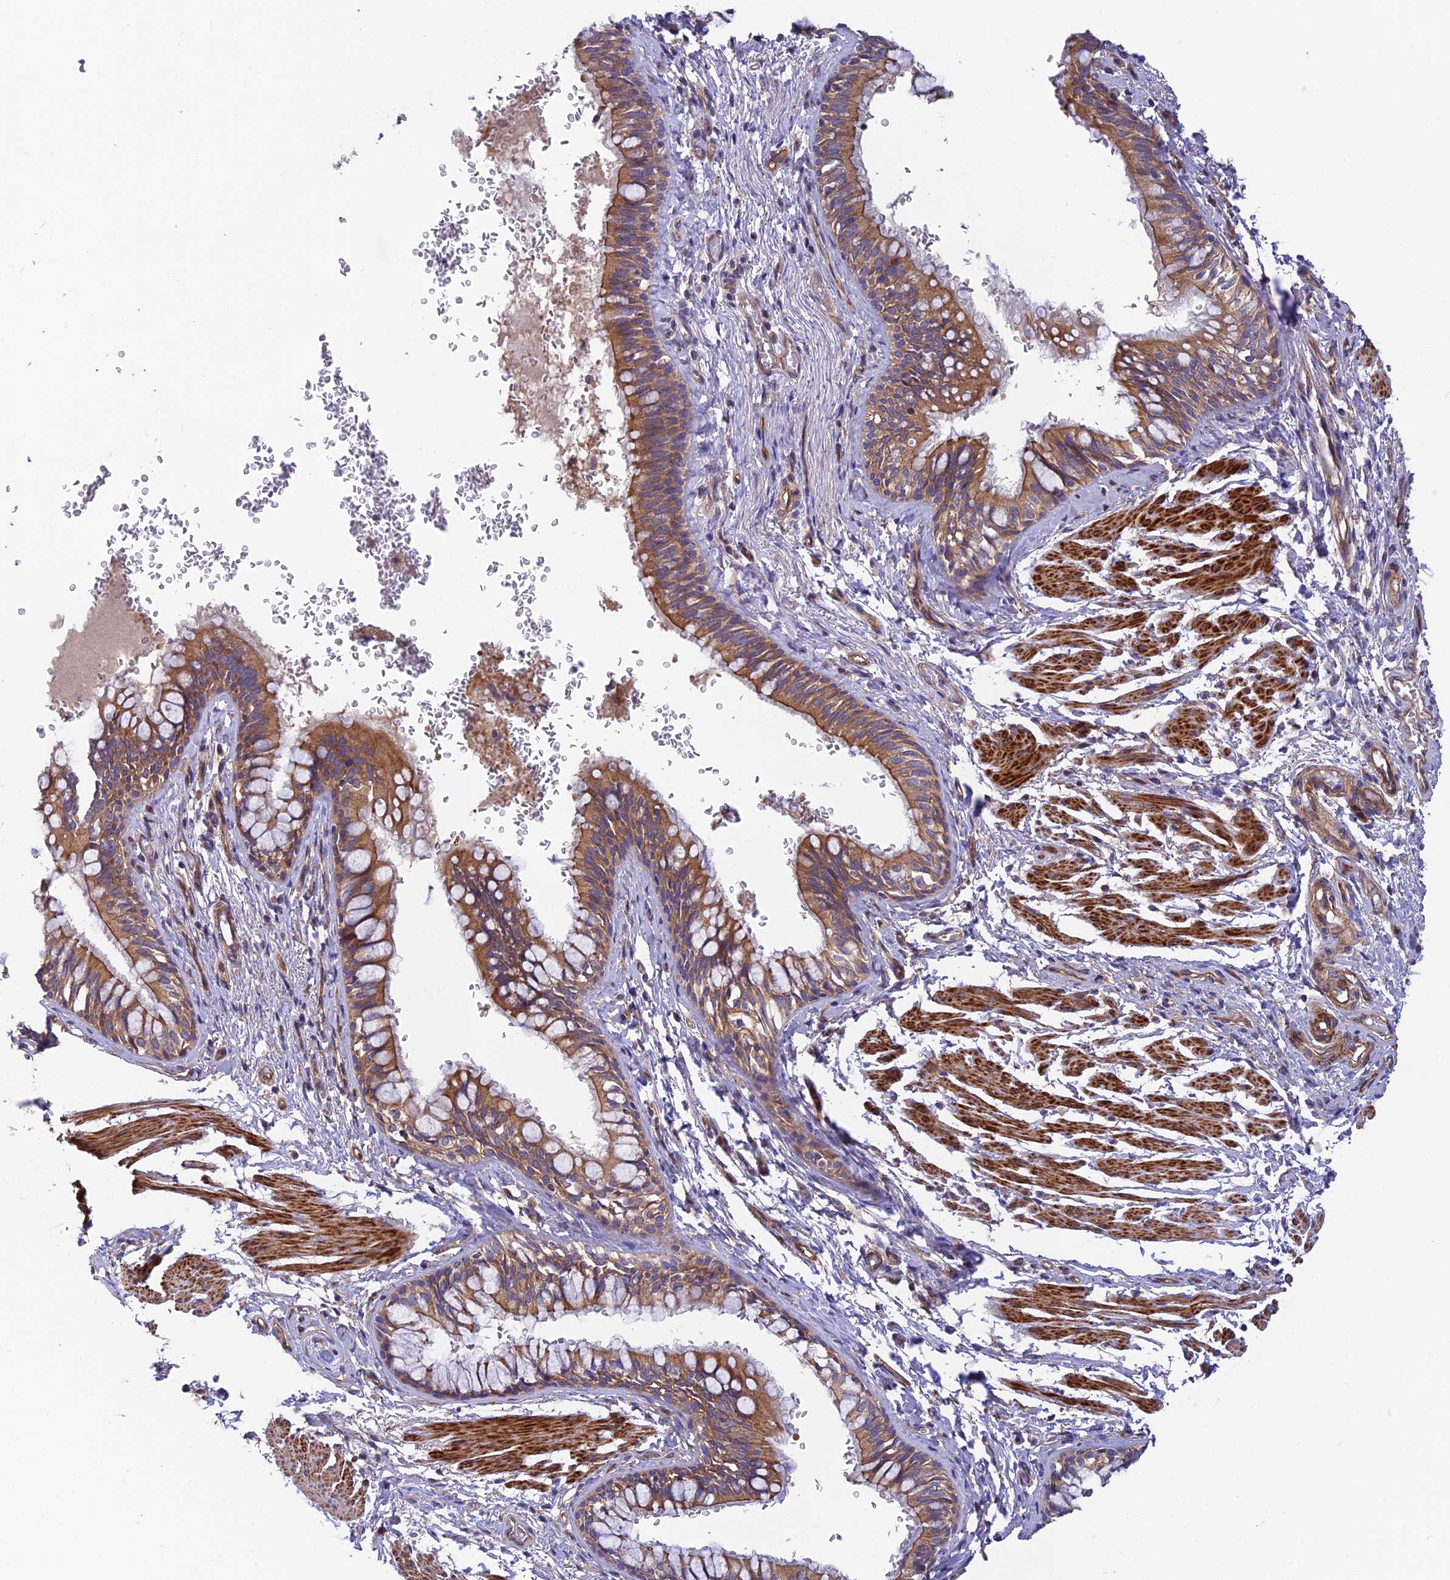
{"staining": {"intensity": "moderate", "quantity": ">75%", "location": "cytoplasmic/membranous"}, "tissue": "bronchus", "cell_type": "Respiratory epithelial cells", "image_type": "normal", "snomed": [{"axis": "morphology", "description": "Normal tissue, NOS"}, {"axis": "topography", "description": "Cartilage tissue"}, {"axis": "topography", "description": "Bronchus"}], "caption": "Immunohistochemical staining of benign bronchus demonstrates >75% levels of moderate cytoplasmic/membranous protein staining in about >75% of respiratory epithelial cells.", "gene": "ADAMTS15", "patient": {"sex": "female", "age": 36}}